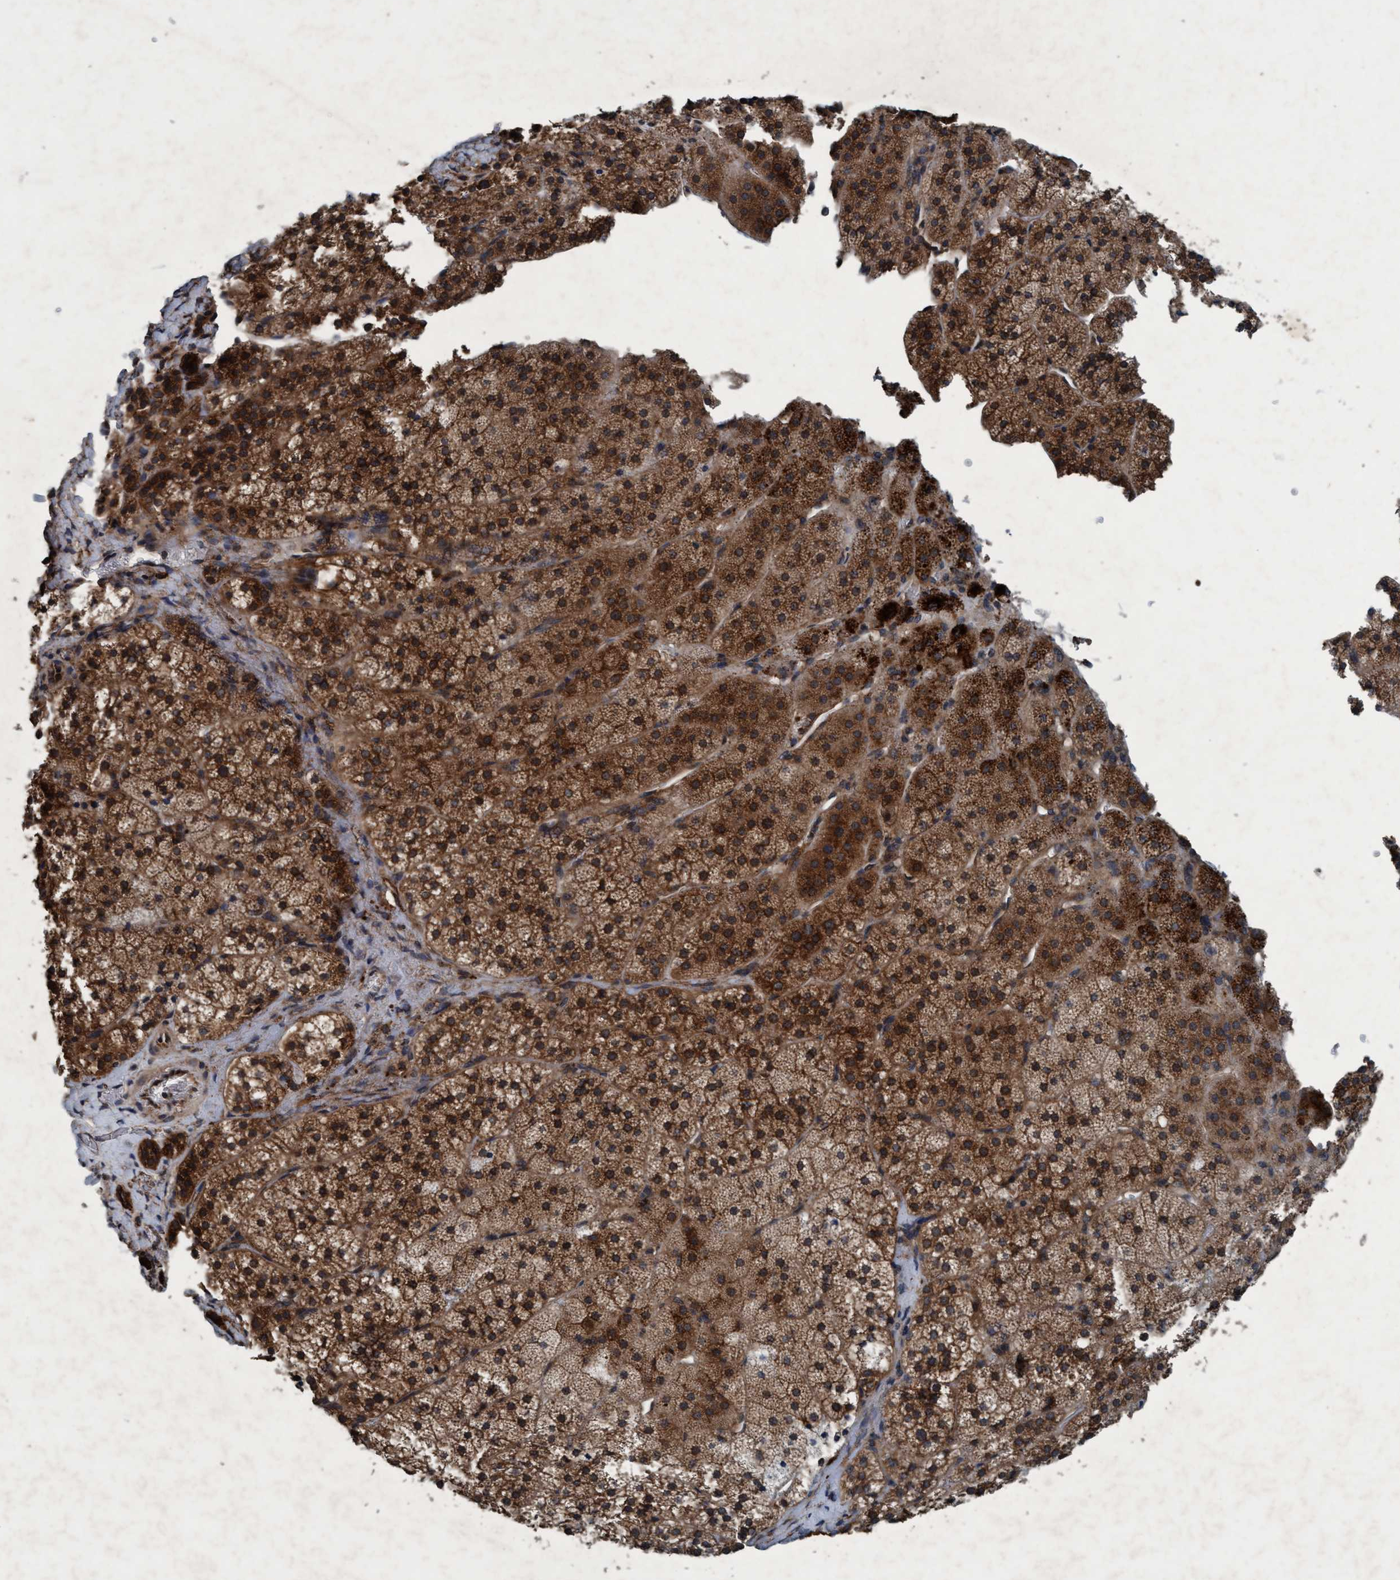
{"staining": {"intensity": "strong", "quantity": ">75%", "location": "cytoplasmic/membranous"}, "tissue": "adrenal gland", "cell_type": "Glandular cells", "image_type": "normal", "snomed": [{"axis": "morphology", "description": "Normal tissue, NOS"}, {"axis": "topography", "description": "Adrenal gland"}], "caption": "IHC (DAB) staining of benign adrenal gland demonstrates strong cytoplasmic/membranous protein positivity in about >75% of glandular cells.", "gene": "AKT1S1", "patient": {"sex": "female", "age": 44}}